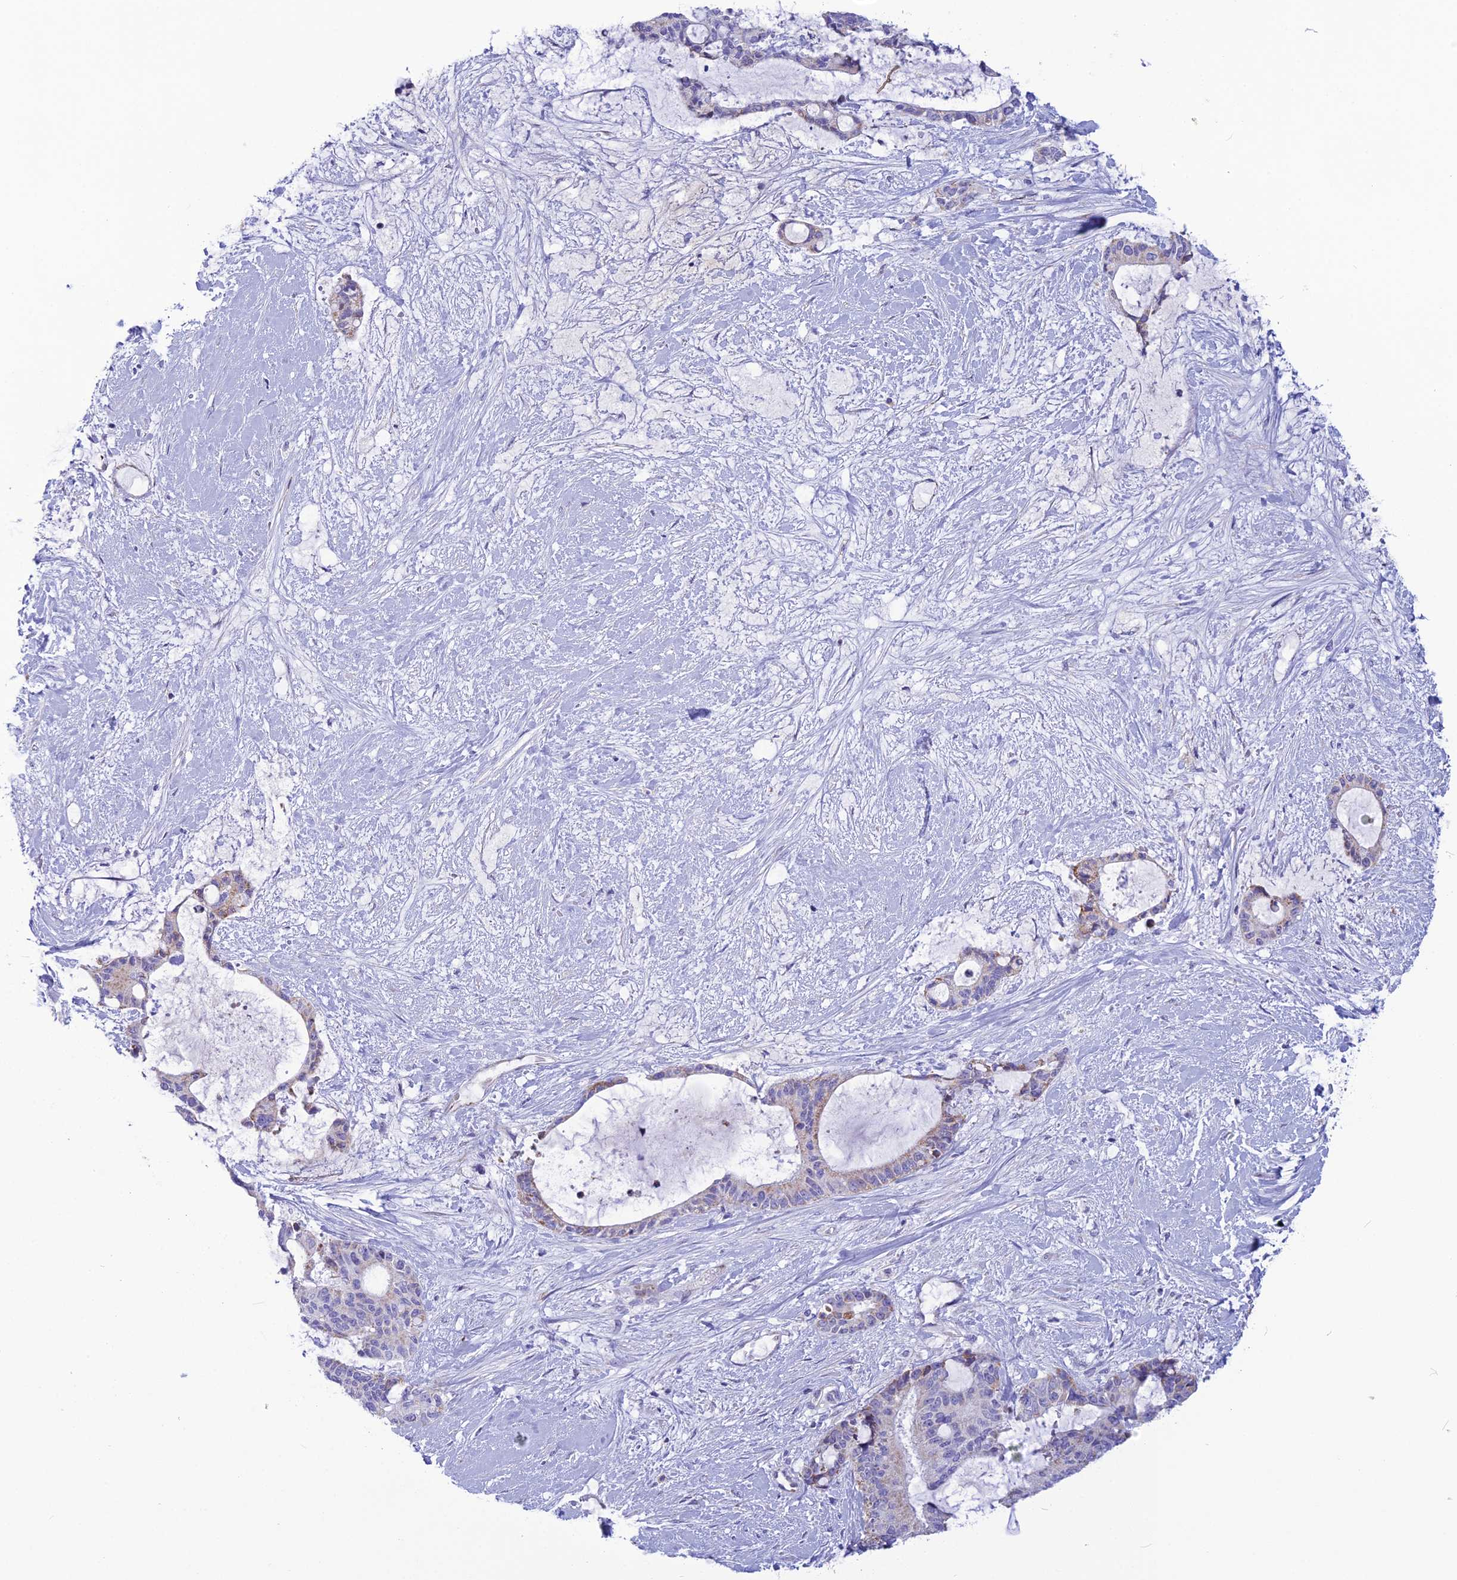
{"staining": {"intensity": "weak", "quantity": "<25%", "location": "cytoplasmic/membranous"}, "tissue": "liver cancer", "cell_type": "Tumor cells", "image_type": "cancer", "snomed": [{"axis": "morphology", "description": "Normal tissue, NOS"}, {"axis": "morphology", "description": "Cholangiocarcinoma"}, {"axis": "topography", "description": "Liver"}, {"axis": "topography", "description": "Peripheral nerve tissue"}], "caption": "Tumor cells are negative for brown protein staining in liver cancer.", "gene": "POMGNT1", "patient": {"sex": "female", "age": 73}}